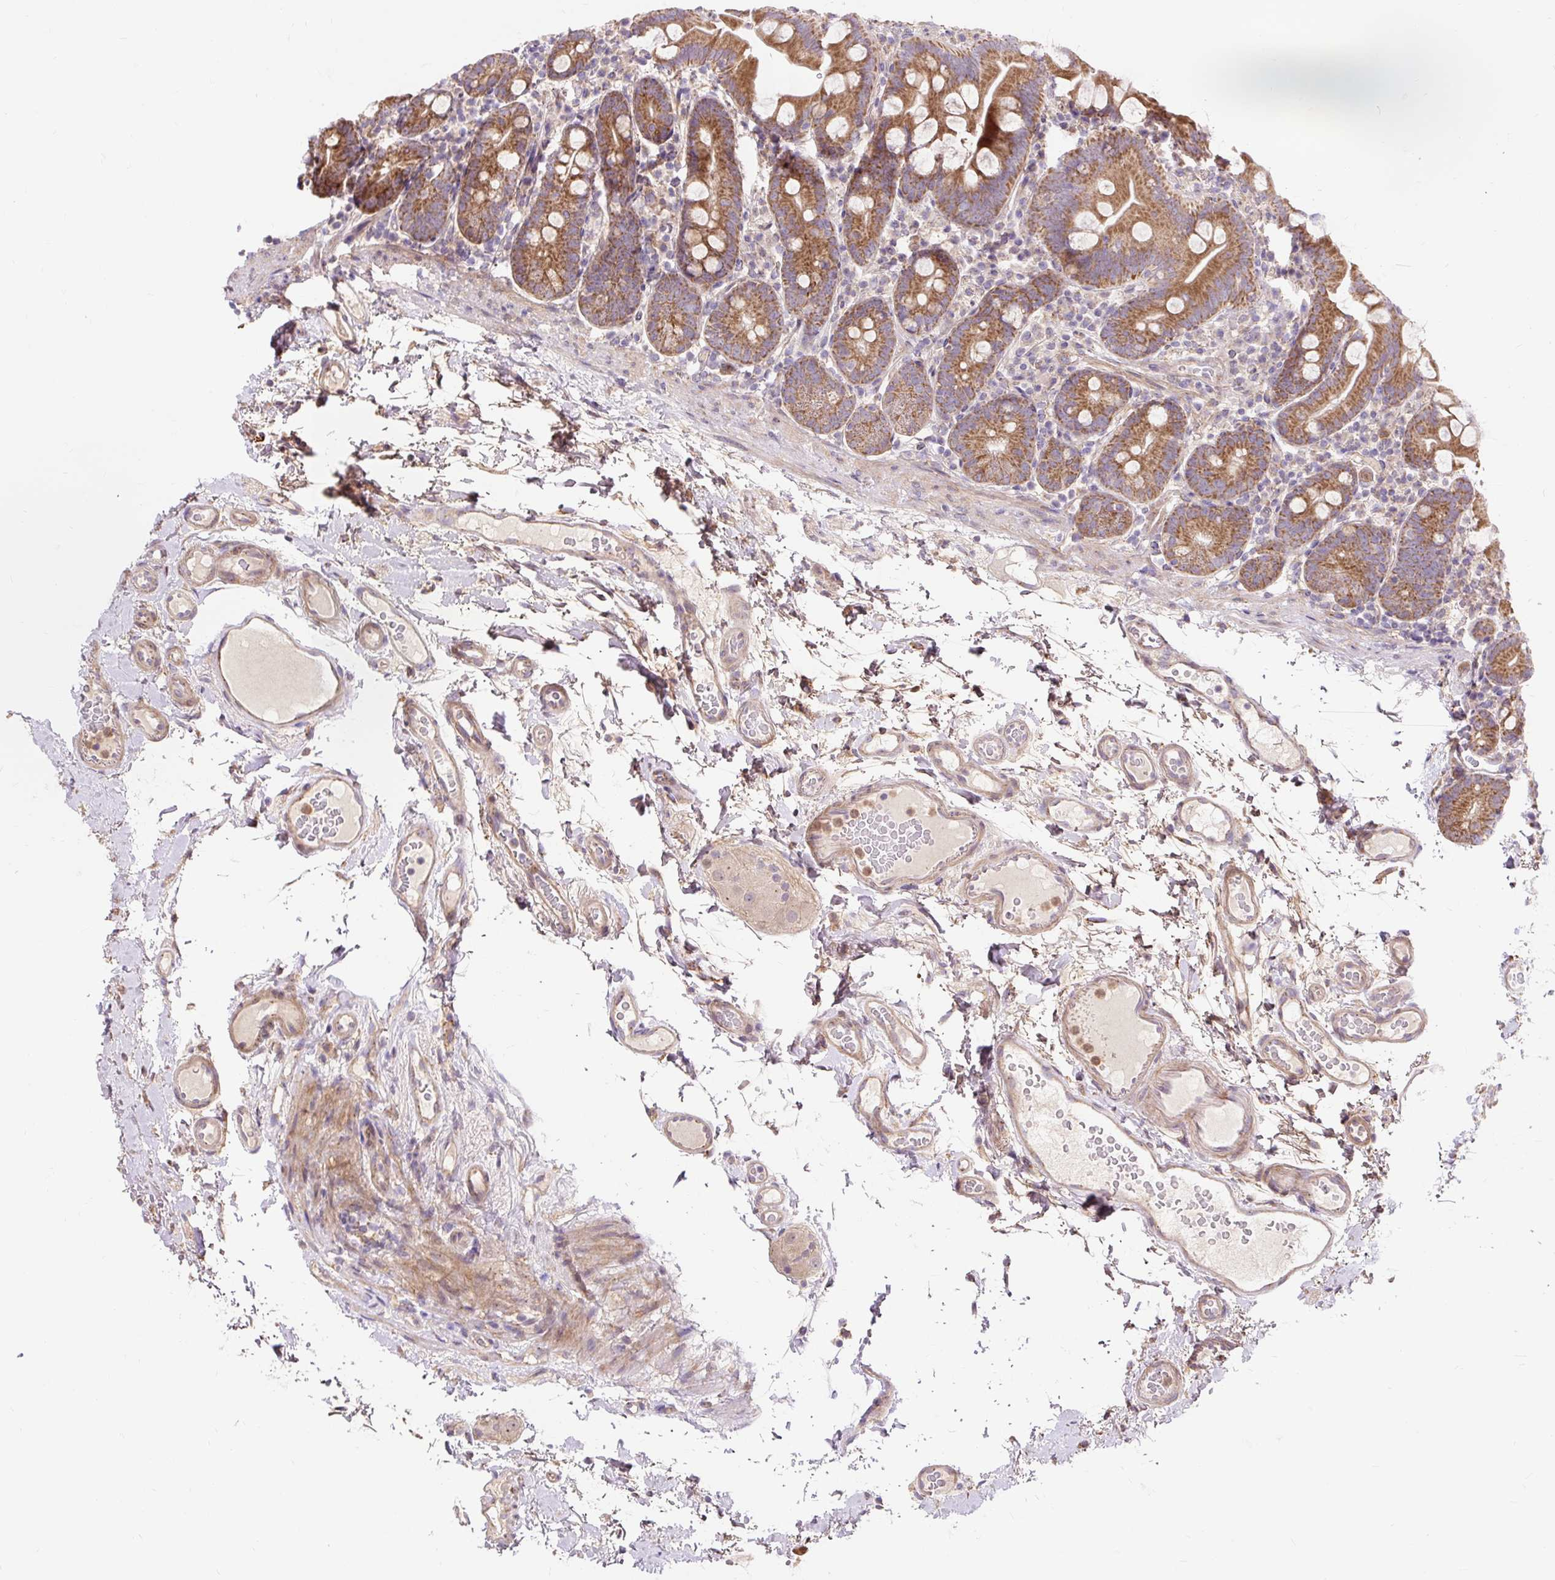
{"staining": {"intensity": "strong", "quantity": ">75%", "location": "cytoplasmic/membranous"}, "tissue": "small intestine", "cell_type": "Glandular cells", "image_type": "normal", "snomed": [{"axis": "morphology", "description": "Normal tissue, NOS"}, {"axis": "topography", "description": "Small intestine"}], "caption": "Protein analysis of normal small intestine displays strong cytoplasmic/membranous positivity in about >75% of glandular cells. (Stains: DAB (3,3'-diaminobenzidine) in brown, nuclei in blue, Microscopy: brightfield microscopy at high magnification).", "gene": "TRIAP1", "patient": {"sex": "female", "age": 68}}